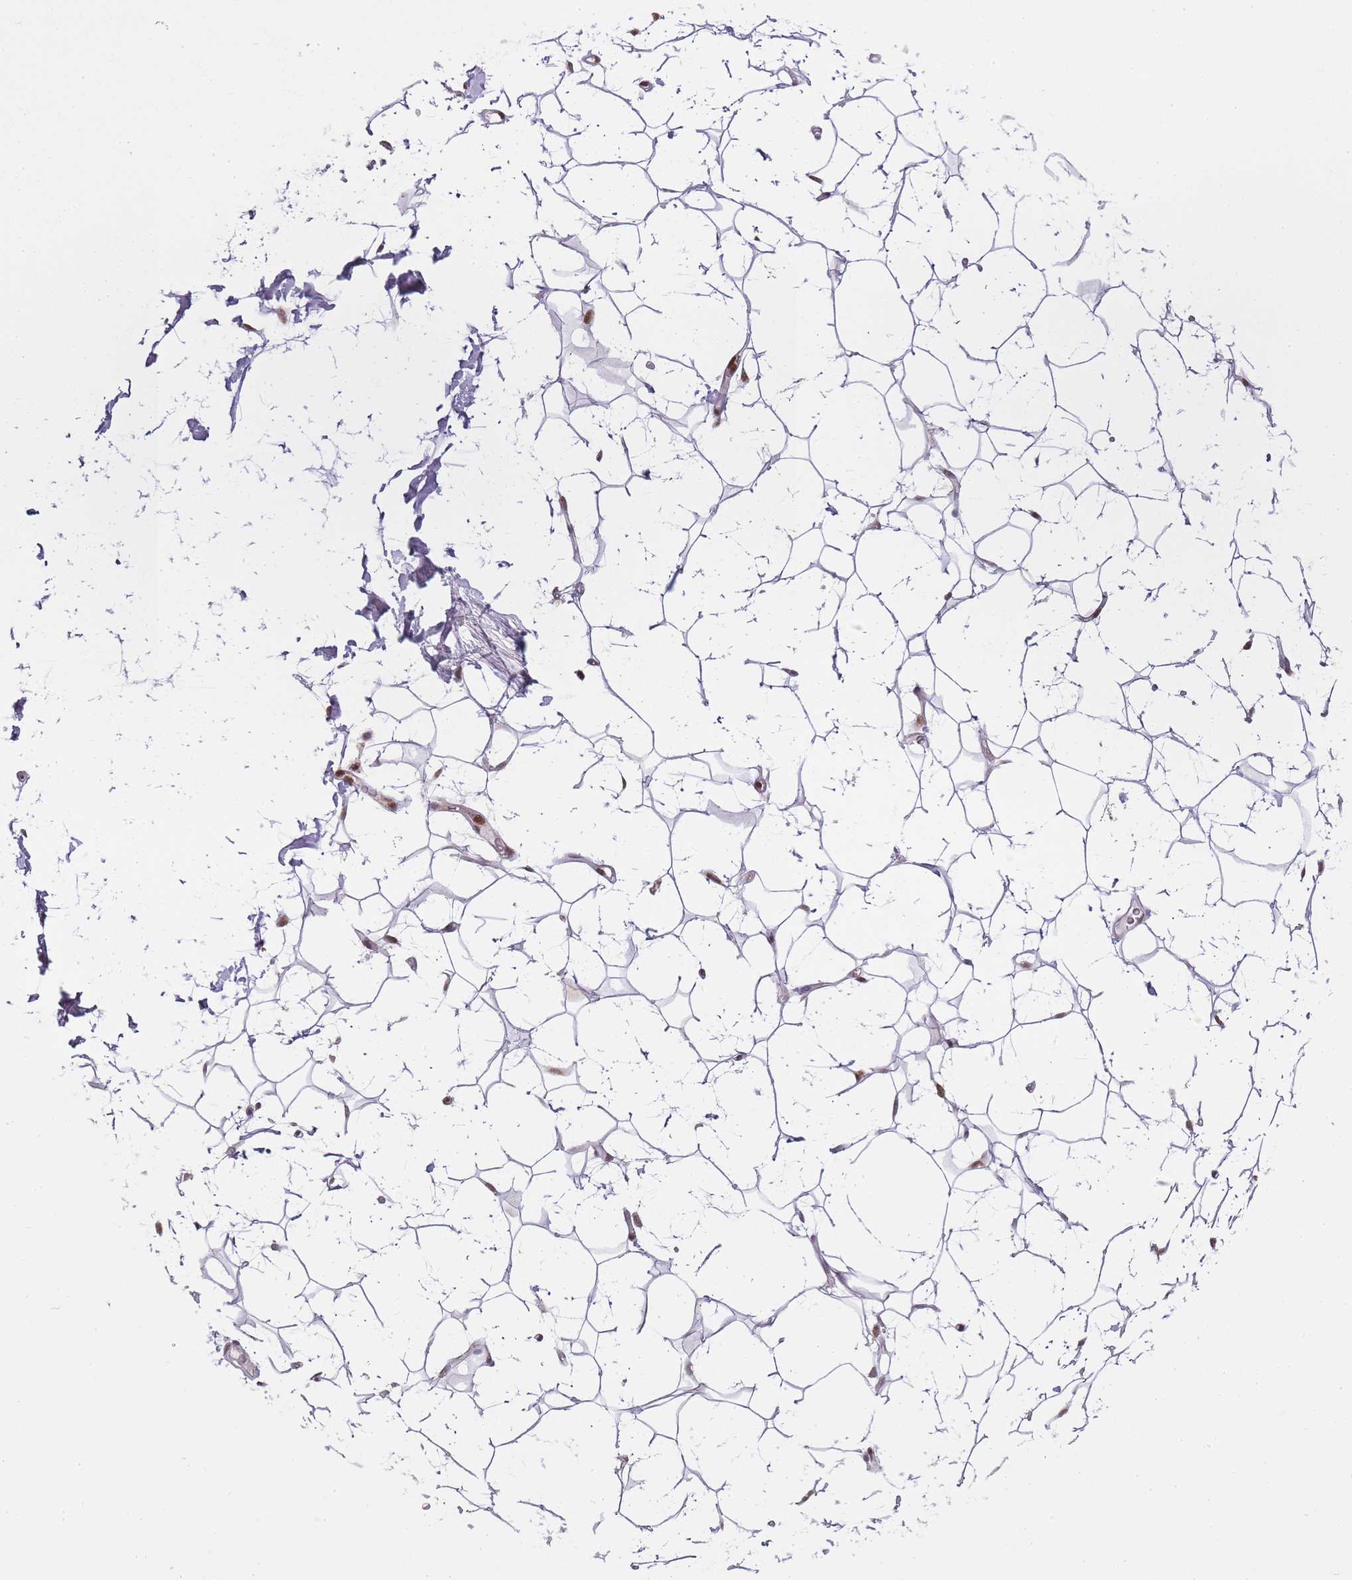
{"staining": {"intensity": "moderate", "quantity": "<25%", "location": "cytoplasmic/membranous,nuclear"}, "tissue": "adipose tissue", "cell_type": "Adipocytes", "image_type": "normal", "snomed": [{"axis": "morphology", "description": "Normal tissue, NOS"}, {"axis": "topography", "description": "Breast"}], "caption": "Brown immunohistochemical staining in benign human adipose tissue reveals moderate cytoplasmic/membranous,nuclear positivity in about <25% of adipocytes. Ihc stains the protein in brown and the nuclei are stained blue.", "gene": "OGG1", "patient": {"sex": "female", "age": 26}}